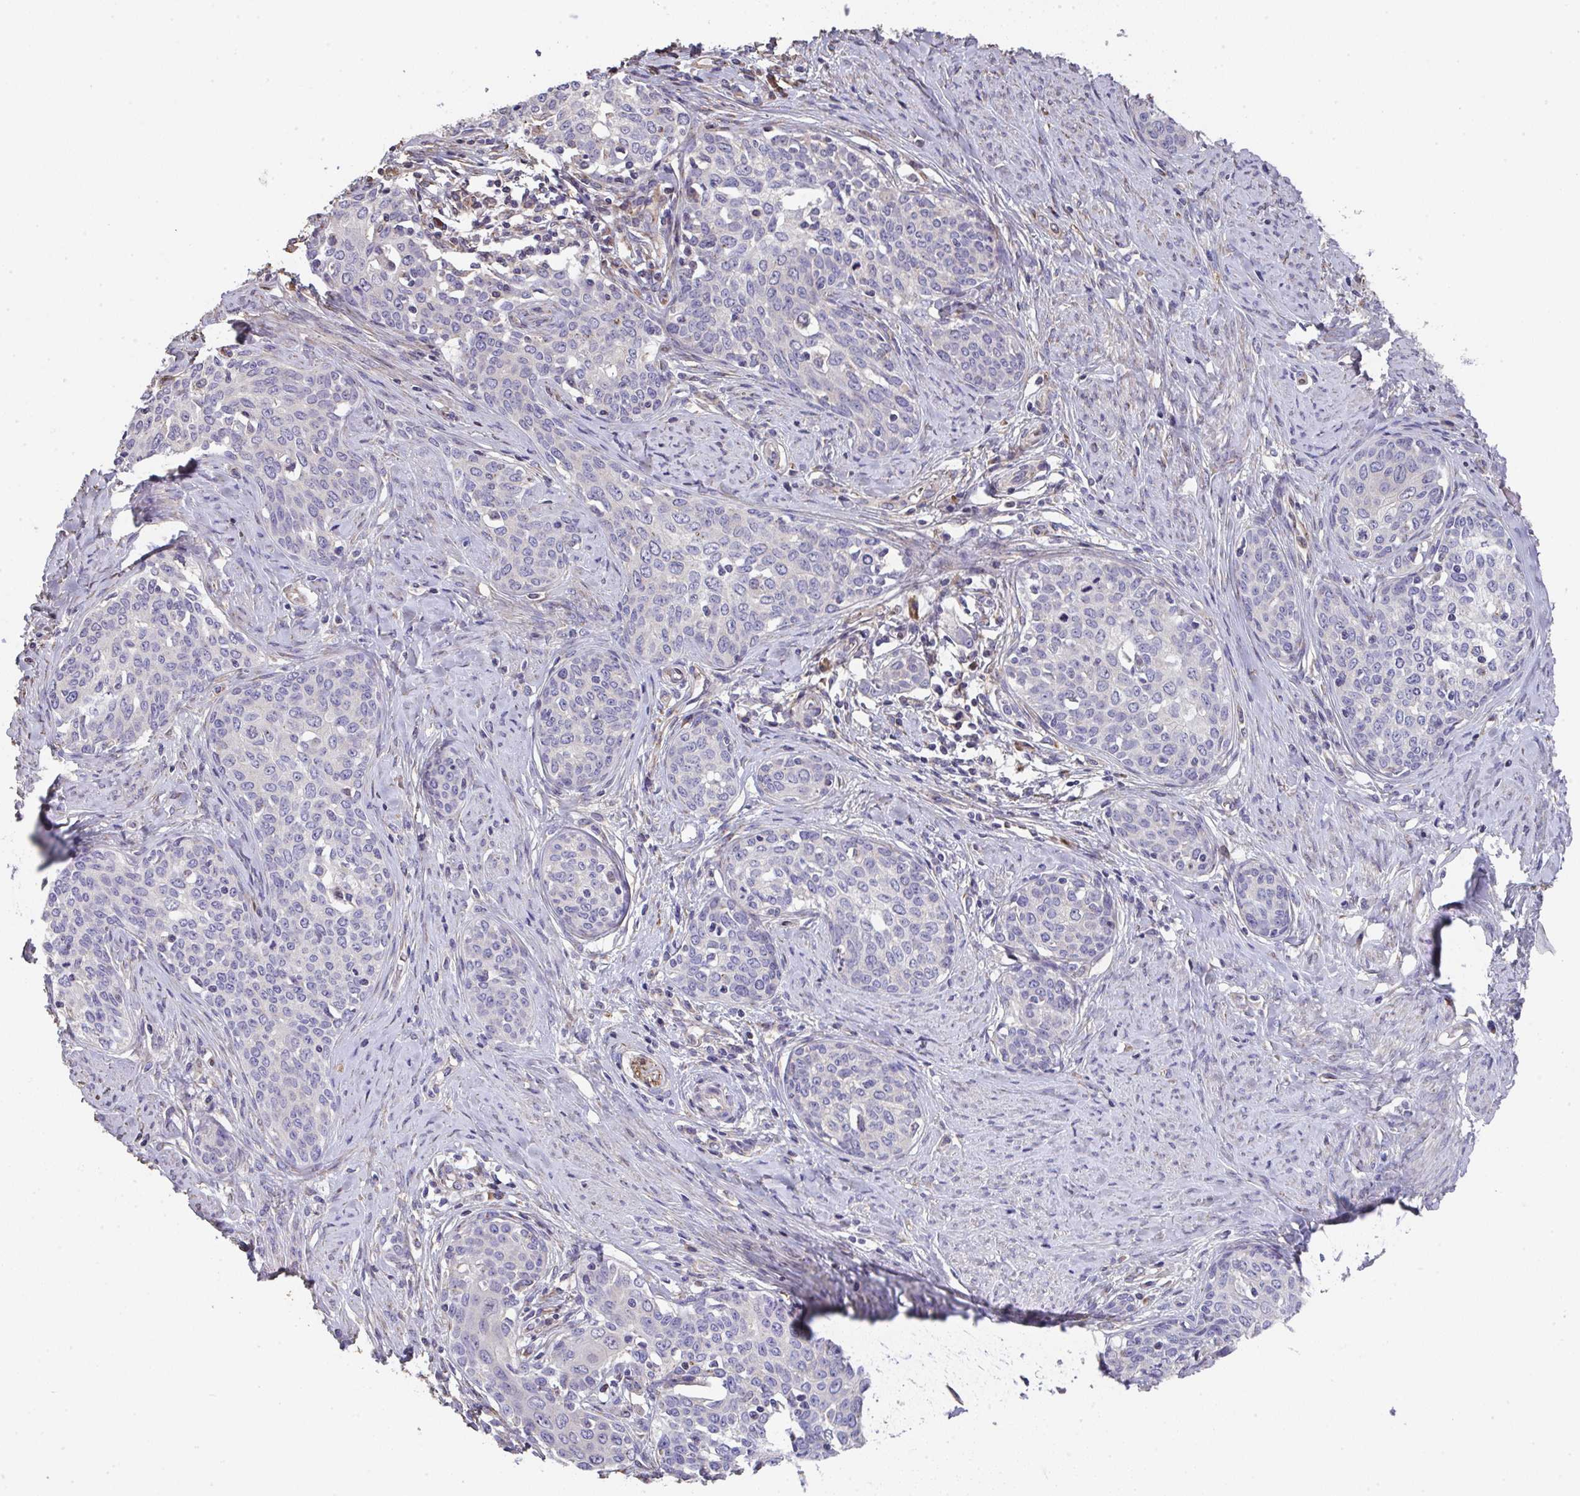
{"staining": {"intensity": "negative", "quantity": "none", "location": "none"}, "tissue": "cervical cancer", "cell_type": "Tumor cells", "image_type": "cancer", "snomed": [{"axis": "morphology", "description": "Squamous cell carcinoma, NOS"}, {"axis": "morphology", "description": "Adenocarcinoma, NOS"}, {"axis": "topography", "description": "Cervix"}], "caption": "Immunohistochemistry (IHC) photomicrograph of human cervical cancer stained for a protein (brown), which shows no positivity in tumor cells.", "gene": "RUNDC3B", "patient": {"sex": "female", "age": 52}}